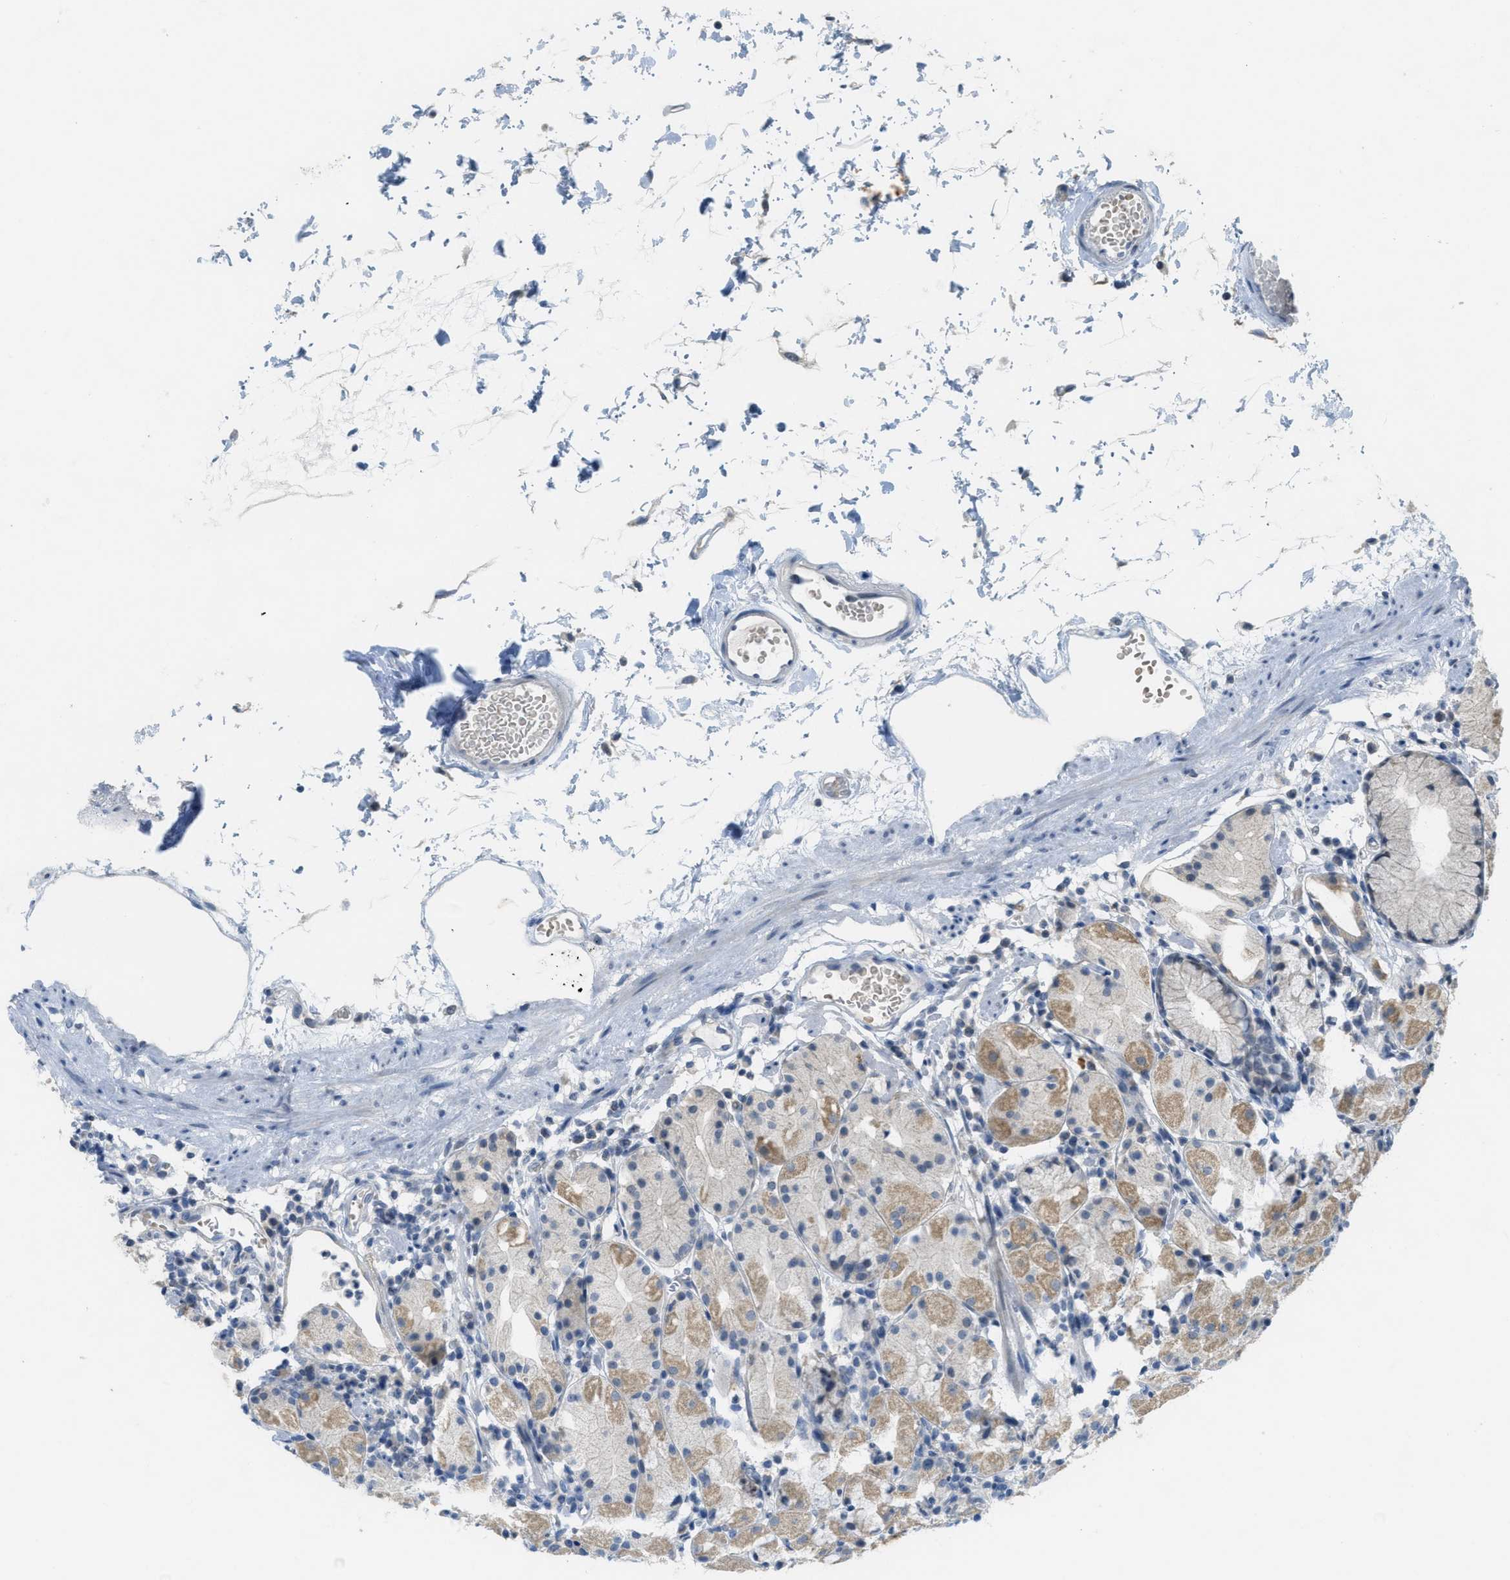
{"staining": {"intensity": "weak", "quantity": "<25%", "location": "cytoplasmic/membranous"}, "tissue": "stomach", "cell_type": "Glandular cells", "image_type": "normal", "snomed": [{"axis": "morphology", "description": "Normal tissue, NOS"}, {"axis": "topography", "description": "Stomach"}, {"axis": "topography", "description": "Stomach, lower"}], "caption": "The micrograph shows no significant staining in glandular cells of stomach.", "gene": "TXNDC2", "patient": {"sex": "female", "age": 75}}